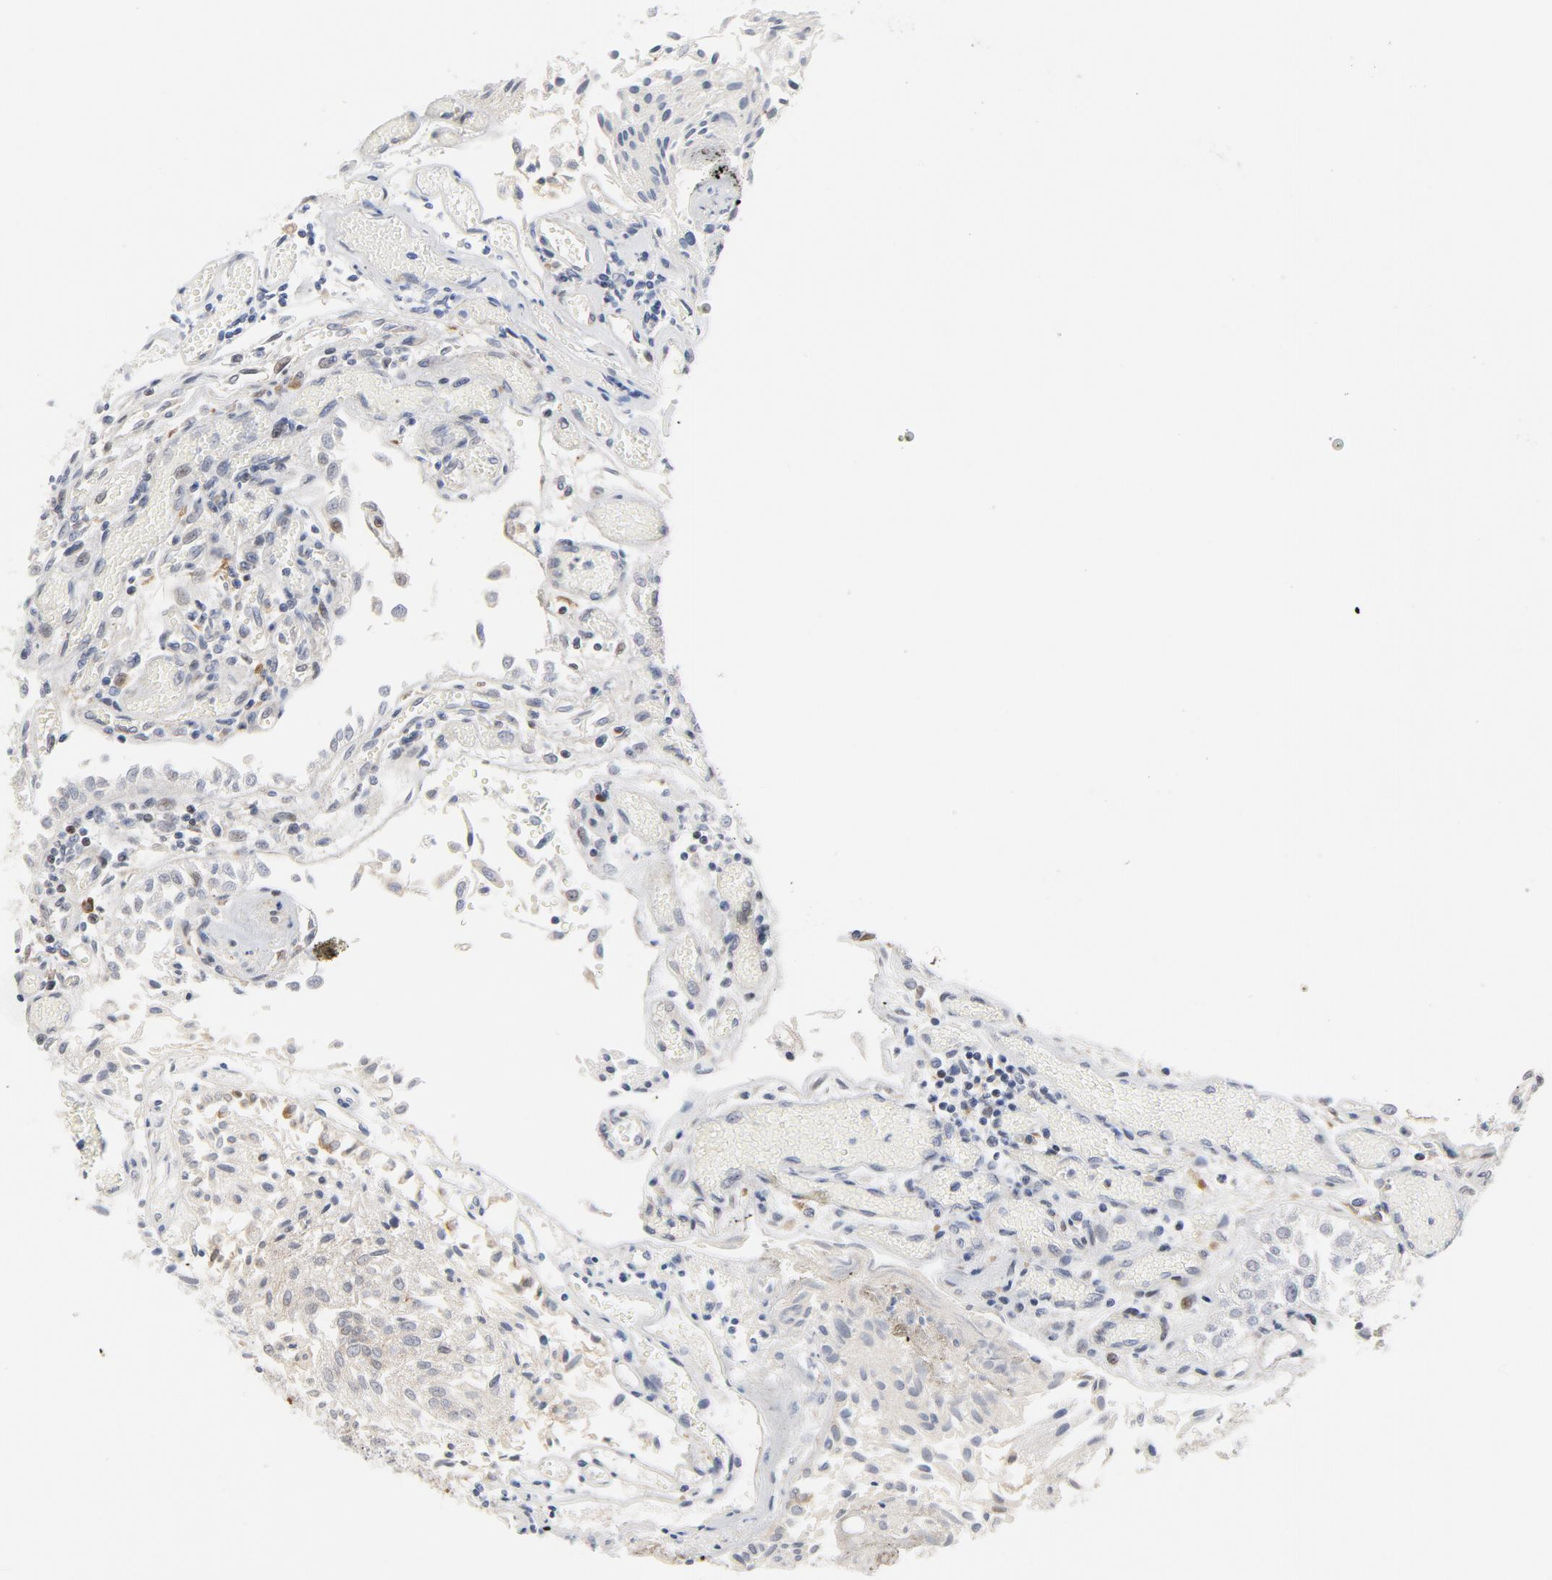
{"staining": {"intensity": "weak", "quantity": ">75%", "location": "cytoplasmic/membranous"}, "tissue": "urothelial cancer", "cell_type": "Tumor cells", "image_type": "cancer", "snomed": [{"axis": "morphology", "description": "Urothelial carcinoma, Low grade"}, {"axis": "topography", "description": "Urinary bladder"}], "caption": "Immunohistochemistry histopathology image of neoplastic tissue: human urothelial carcinoma (low-grade) stained using IHC reveals low levels of weak protein expression localized specifically in the cytoplasmic/membranous of tumor cells, appearing as a cytoplasmic/membranous brown color.", "gene": "RAPGEF4", "patient": {"sex": "male", "age": 86}}